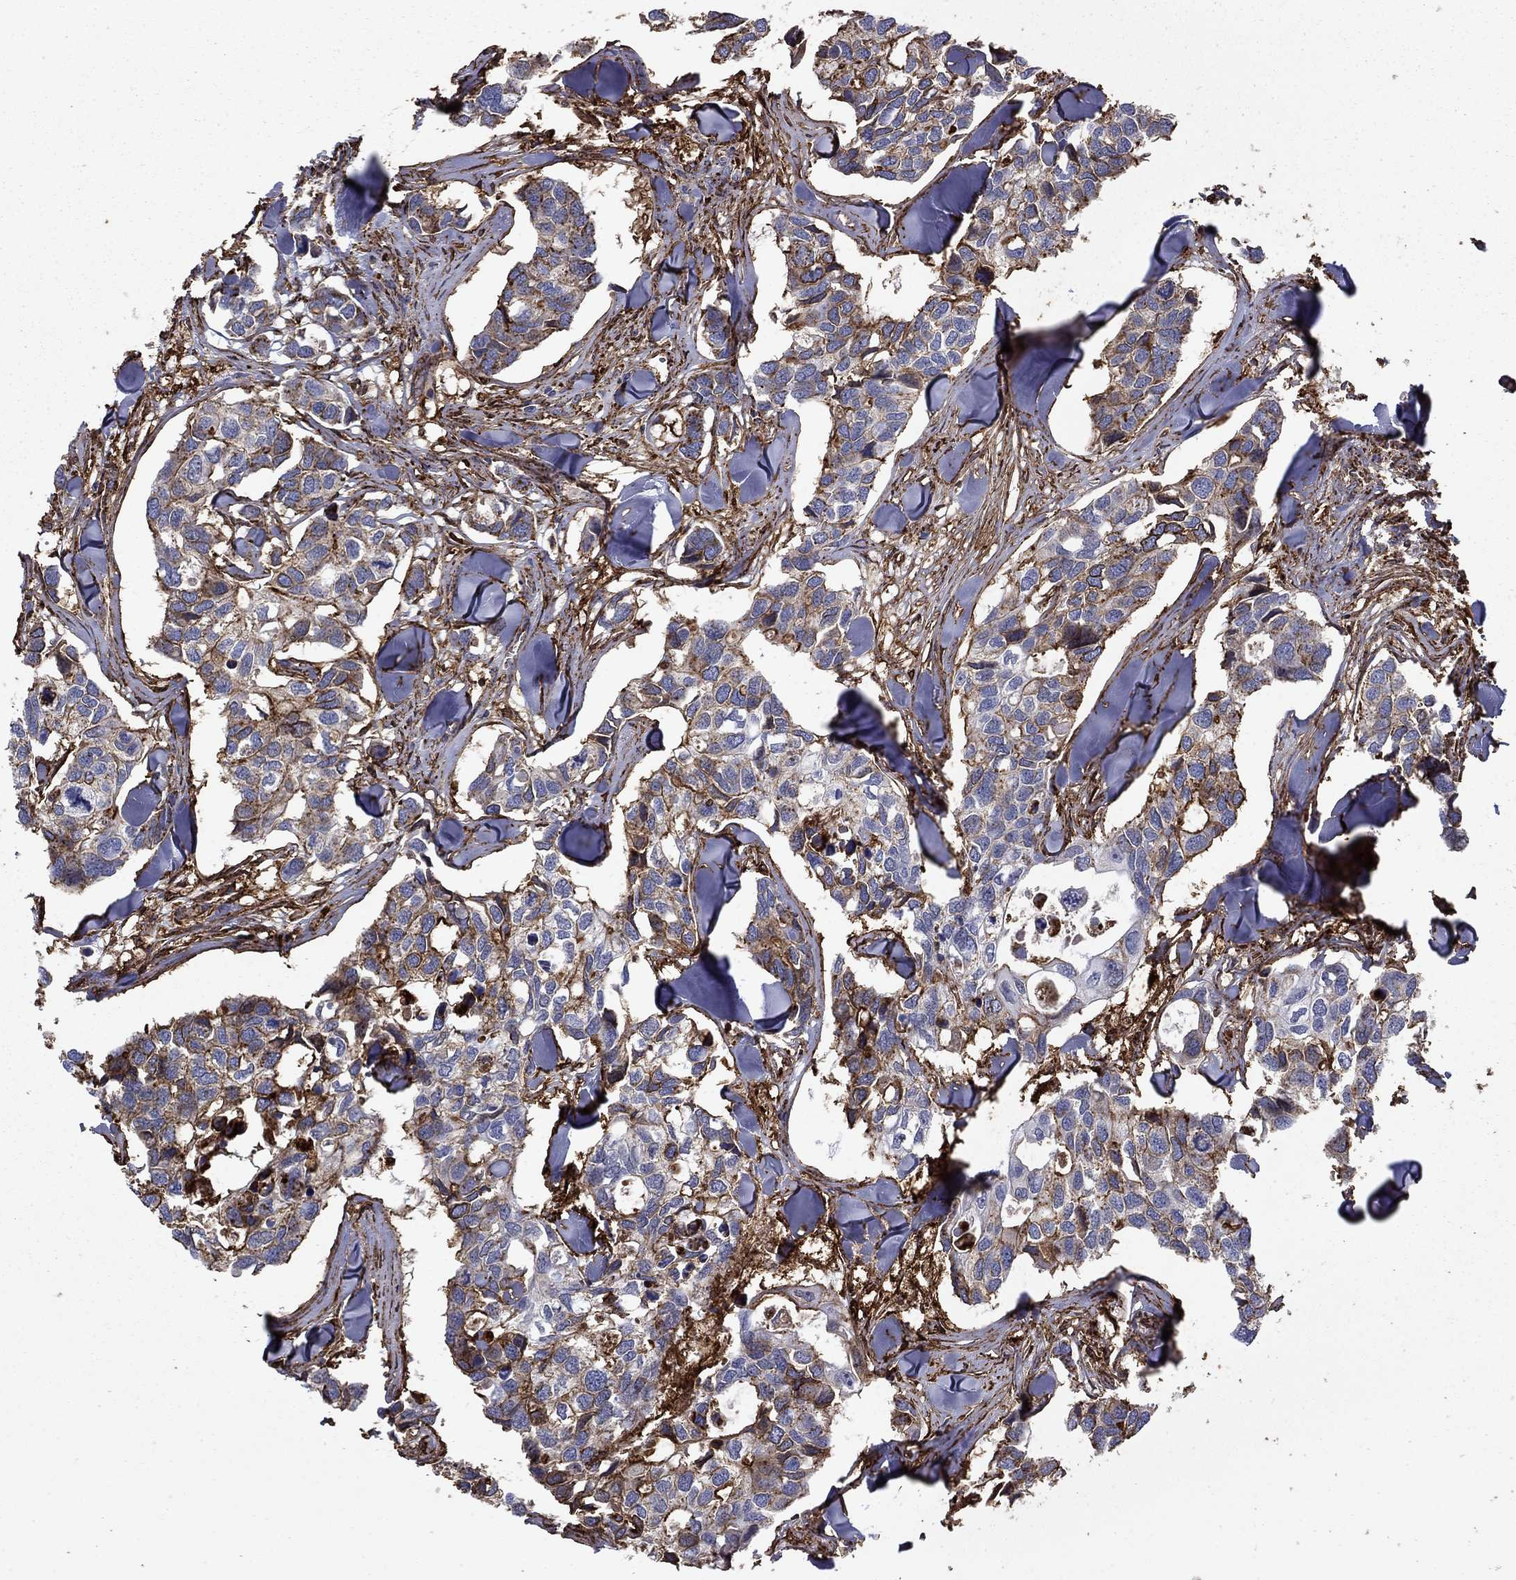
{"staining": {"intensity": "moderate", "quantity": "<25%", "location": "cytoplasmic/membranous"}, "tissue": "breast cancer", "cell_type": "Tumor cells", "image_type": "cancer", "snomed": [{"axis": "morphology", "description": "Duct carcinoma"}, {"axis": "topography", "description": "Breast"}], "caption": "A brown stain shows moderate cytoplasmic/membranous staining of a protein in breast cancer (intraductal carcinoma) tumor cells.", "gene": "PLAU", "patient": {"sex": "female", "age": 83}}